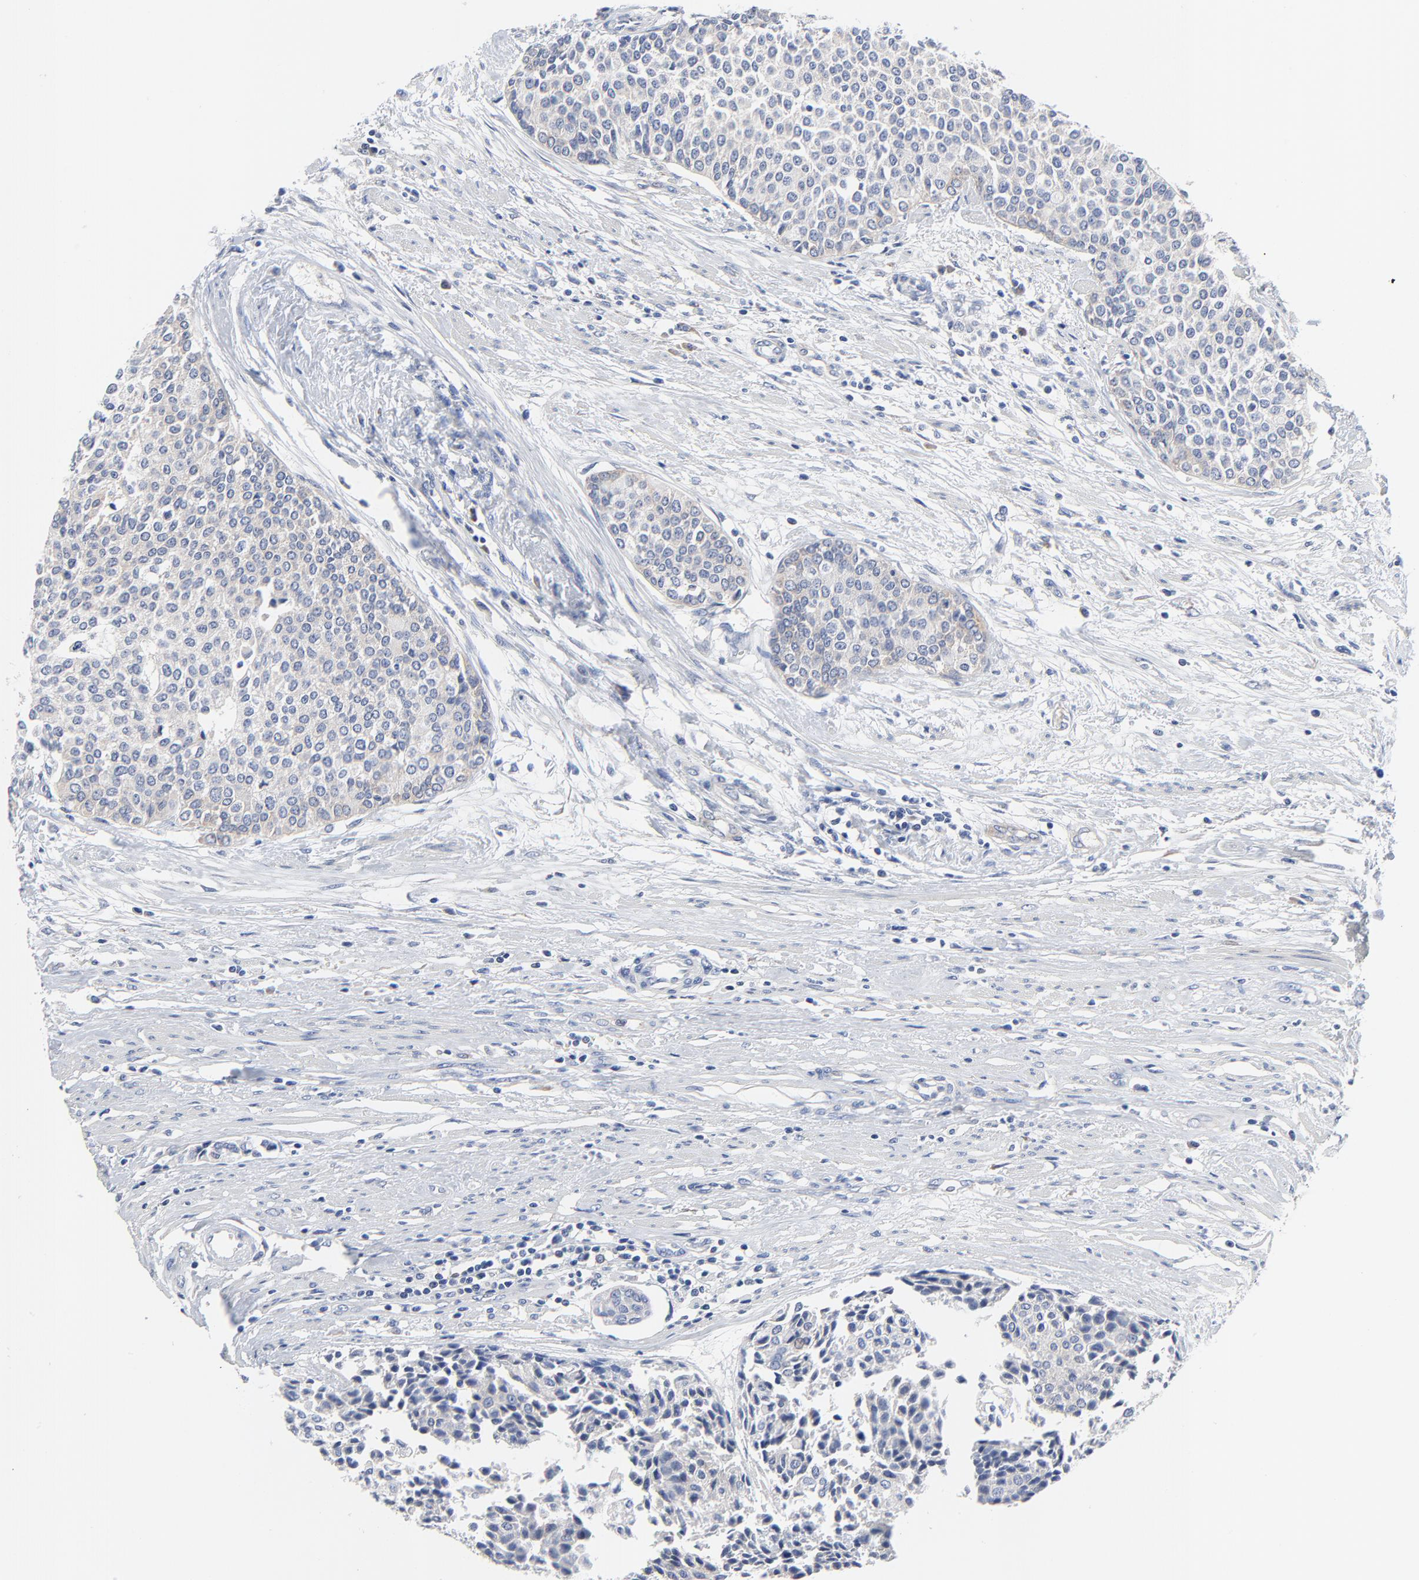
{"staining": {"intensity": "negative", "quantity": "none", "location": "none"}, "tissue": "urothelial cancer", "cell_type": "Tumor cells", "image_type": "cancer", "snomed": [{"axis": "morphology", "description": "Urothelial carcinoma, Low grade"}, {"axis": "topography", "description": "Urinary bladder"}], "caption": "This is an immunohistochemistry (IHC) micrograph of human urothelial carcinoma (low-grade). There is no expression in tumor cells.", "gene": "VAV2", "patient": {"sex": "female", "age": 73}}